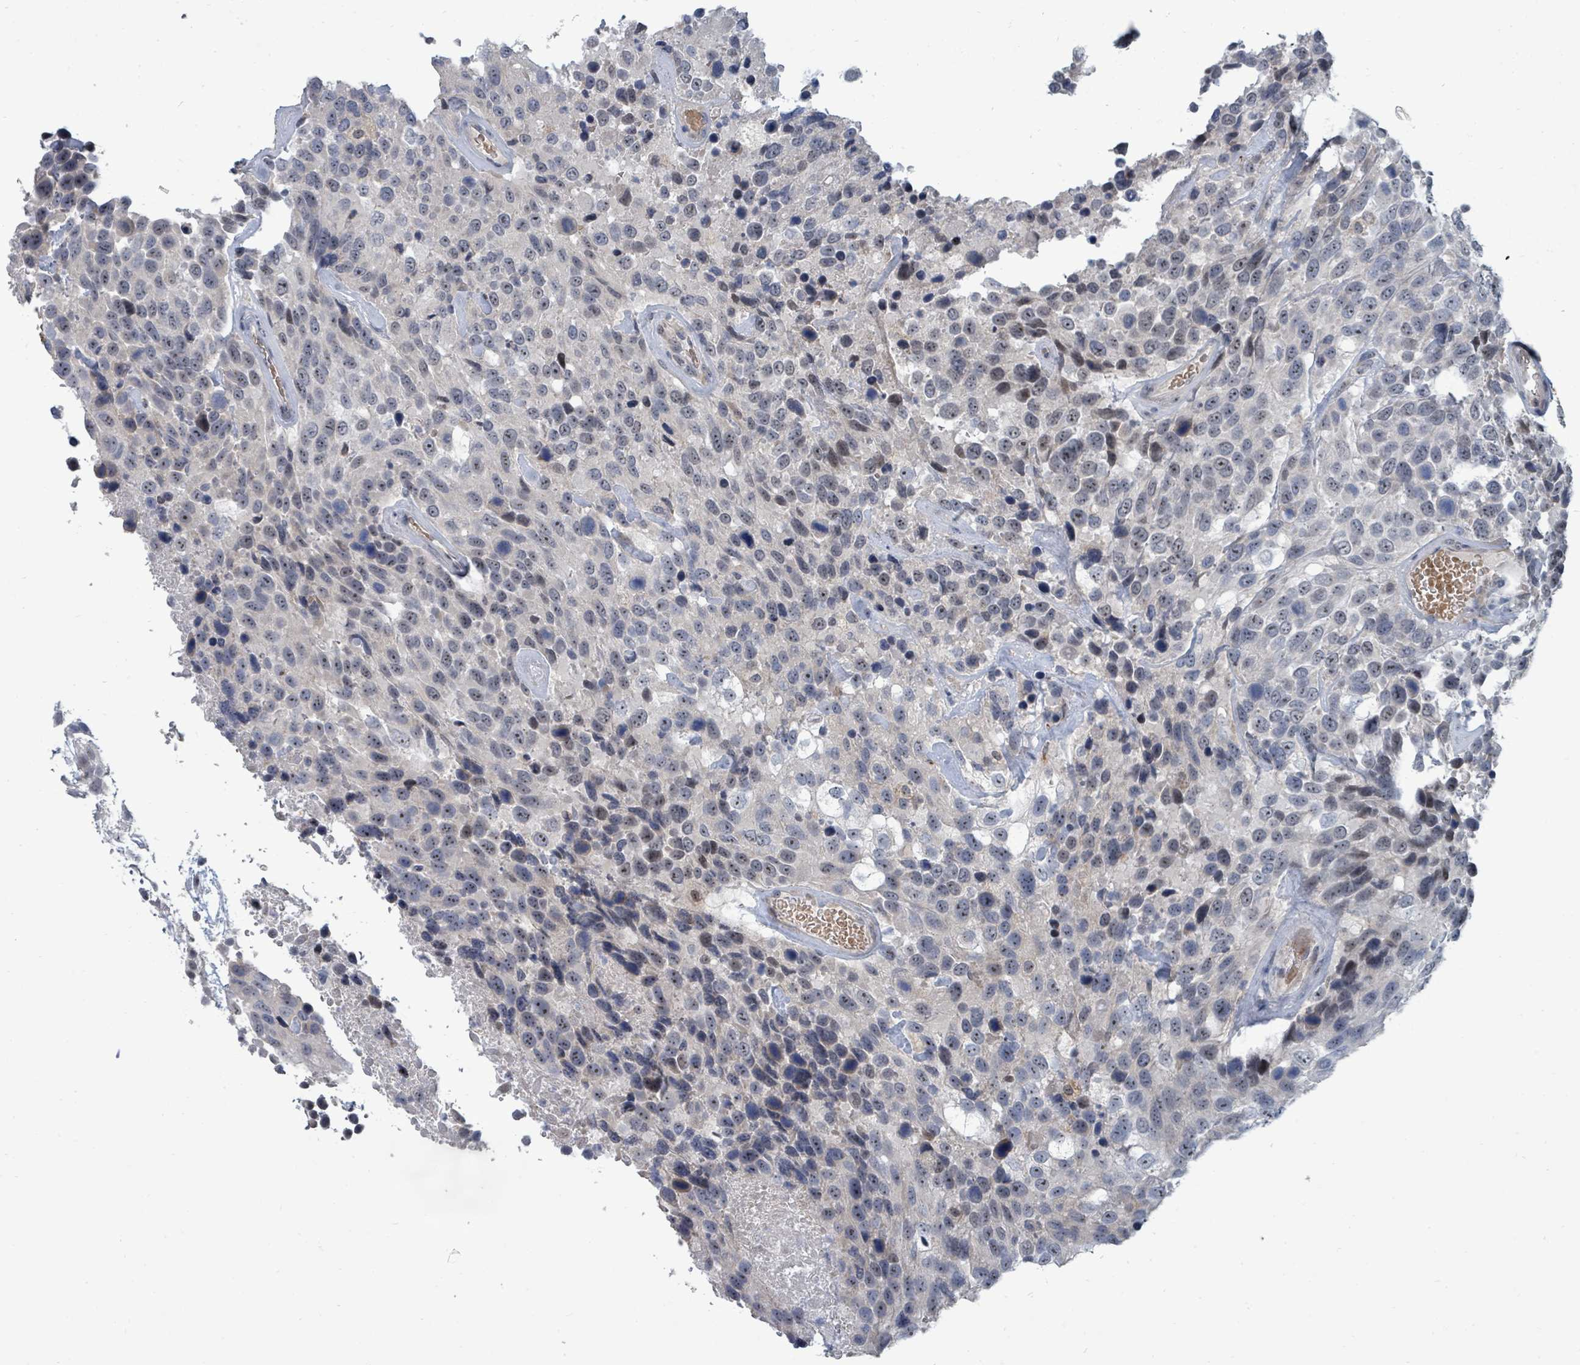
{"staining": {"intensity": "weak", "quantity": "<25%", "location": "nuclear"}, "tissue": "urothelial cancer", "cell_type": "Tumor cells", "image_type": "cancer", "snomed": [{"axis": "morphology", "description": "Urothelial carcinoma, High grade"}, {"axis": "topography", "description": "Urinary bladder"}], "caption": "This photomicrograph is of urothelial cancer stained with immunohistochemistry (IHC) to label a protein in brown with the nuclei are counter-stained blue. There is no expression in tumor cells. Brightfield microscopy of immunohistochemistry (IHC) stained with DAB (3,3'-diaminobenzidine) (brown) and hematoxylin (blue), captured at high magnification.", "gene": "TRDMT1", "patient": {"sex": "male", "age": 56}}